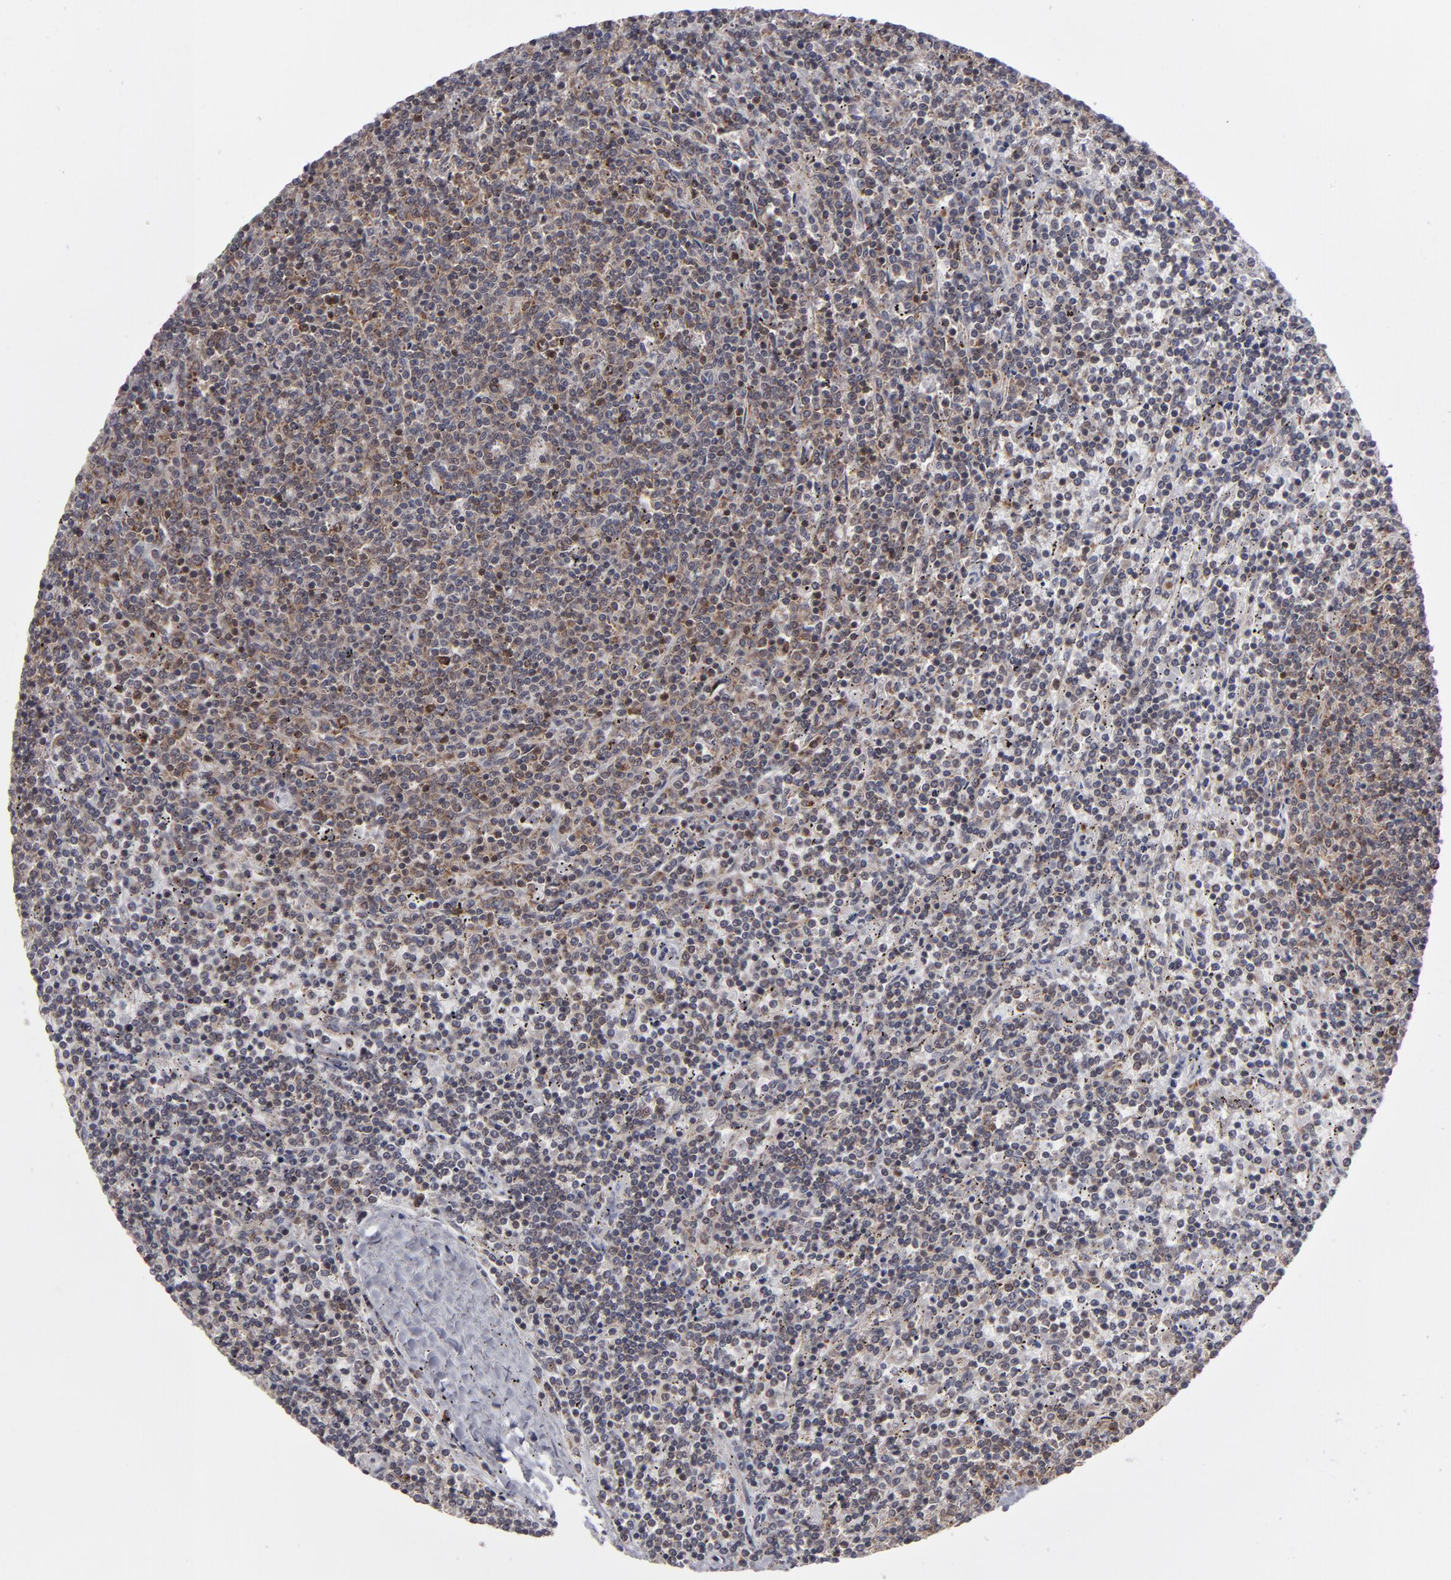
{"staining": {"intensity": "moderate", "quantity": "25%-75%", "location": "cytoplasmic/membranous"}, "tissue": "lymphoma", "cell_type": "Tumor cells", "image_type": "cancer", "snomed": [{"axis": "morphology", "description": "Malignant lymphoma, non-Hodgkin's type, Low grade"}, {"axis": "topography", "description": "Spleen"}], "caption": "The image displays a brown stain indicating the presence of a protein in the cytoplasmic/membranous of tumor cells in lymphoma. (DAB IHC with brightfield microscopy, high magnification).", "gene": "GLCCI1", "patient": {"sex": "female", "age": 50}}